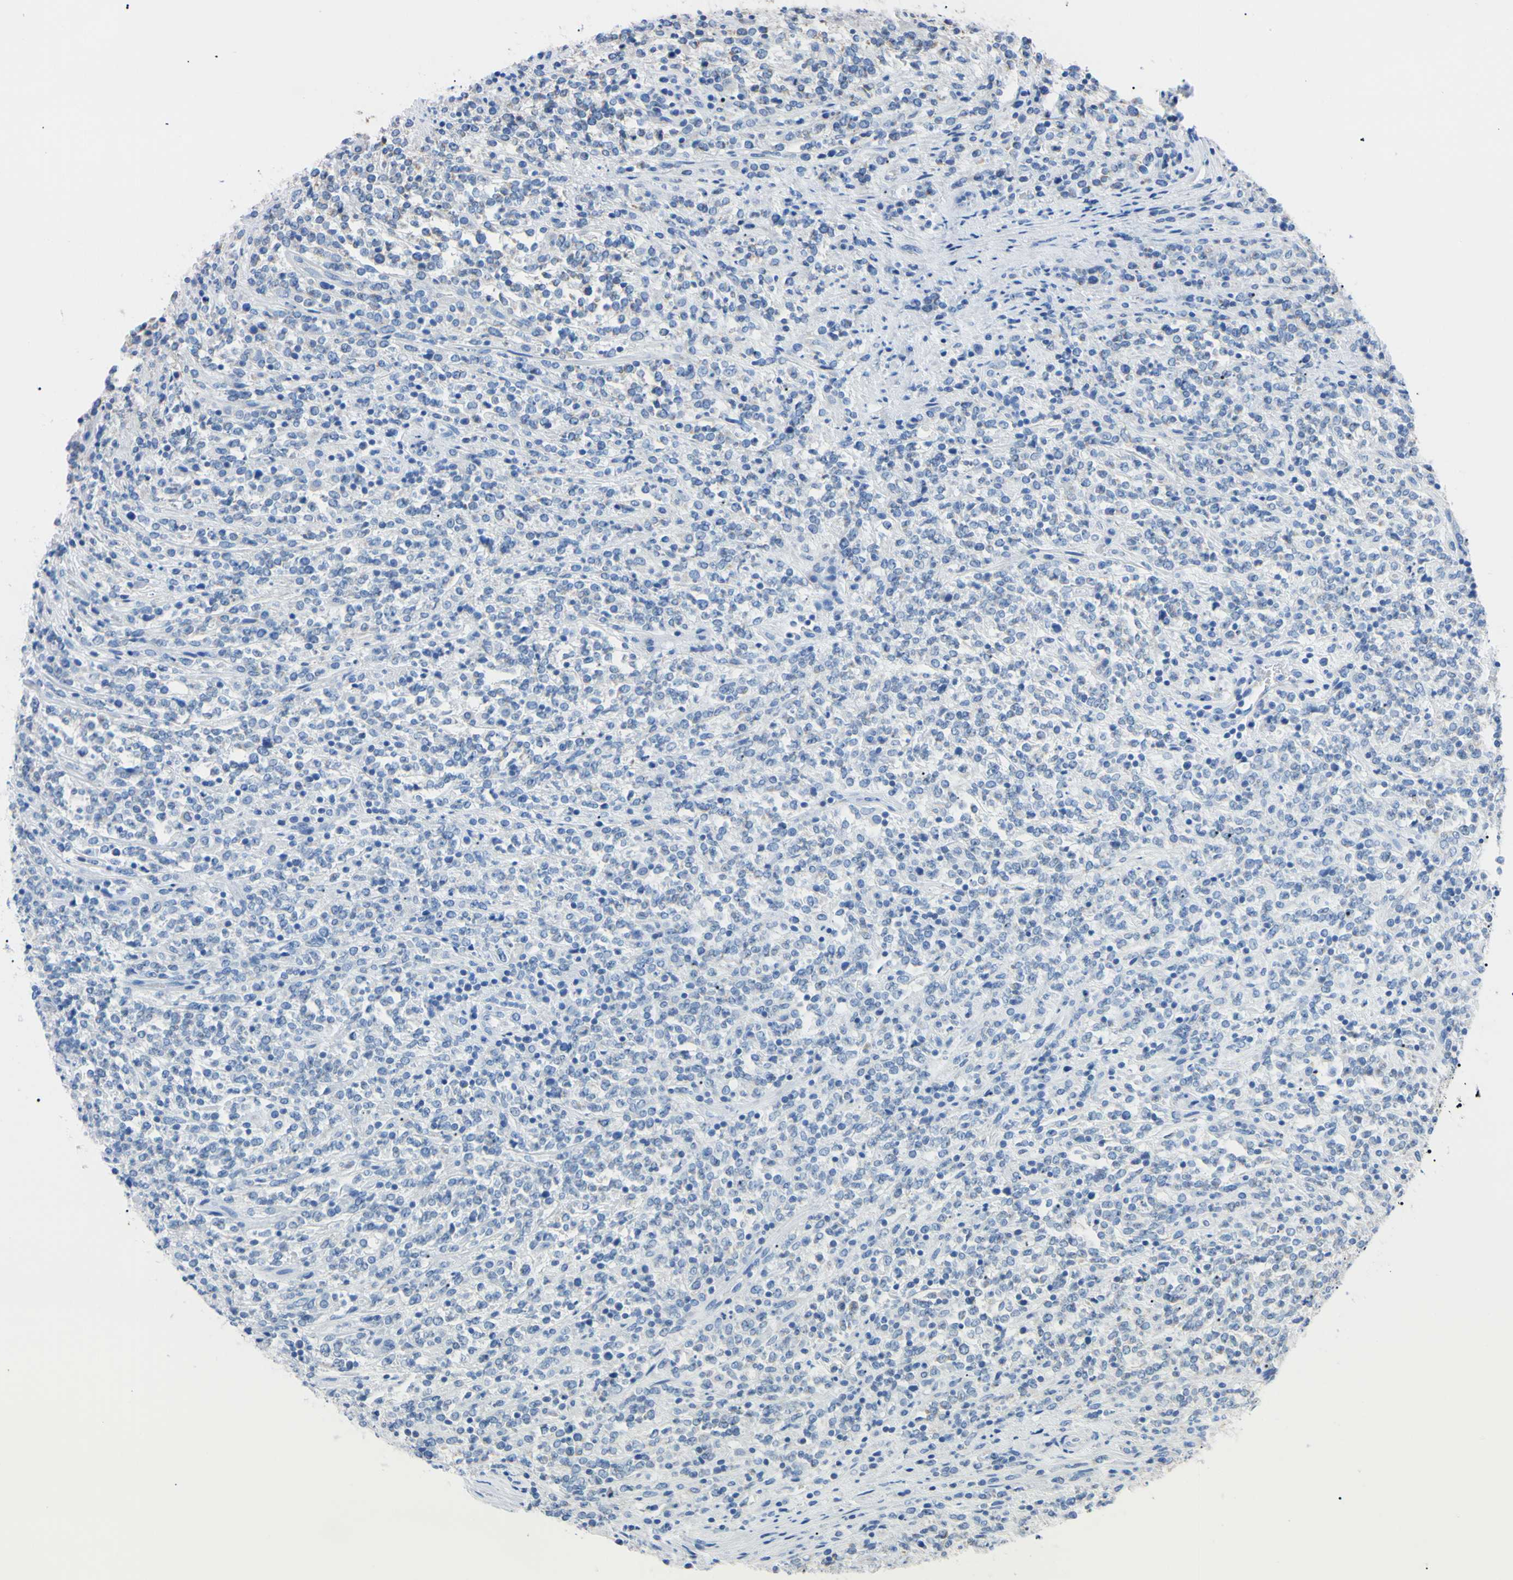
{"staining": {"intensity": "negative", "quantity": "none", "location": "none"}, "tissue": "lymphoma", "cell_type": "Tumor cells", "image_type": "cancer", "snomed": [{"axis": "morphology", "description": "Malignant lymphoma, non-Hodgkin's type, High grade"}, {"axis": "topography", "description": "Soft tissue"}], "caption": "Immunohistochemistry histopathology image of neoplastic tissue: high-grade malignant lymphoma, non-Hodgkin's type stained with DAB (3,3'-diaminobenzidine) displays no significant protein staining in tumor cells.", "gene": "CLPP", "patient": {"sex": "male", "age": 18}}